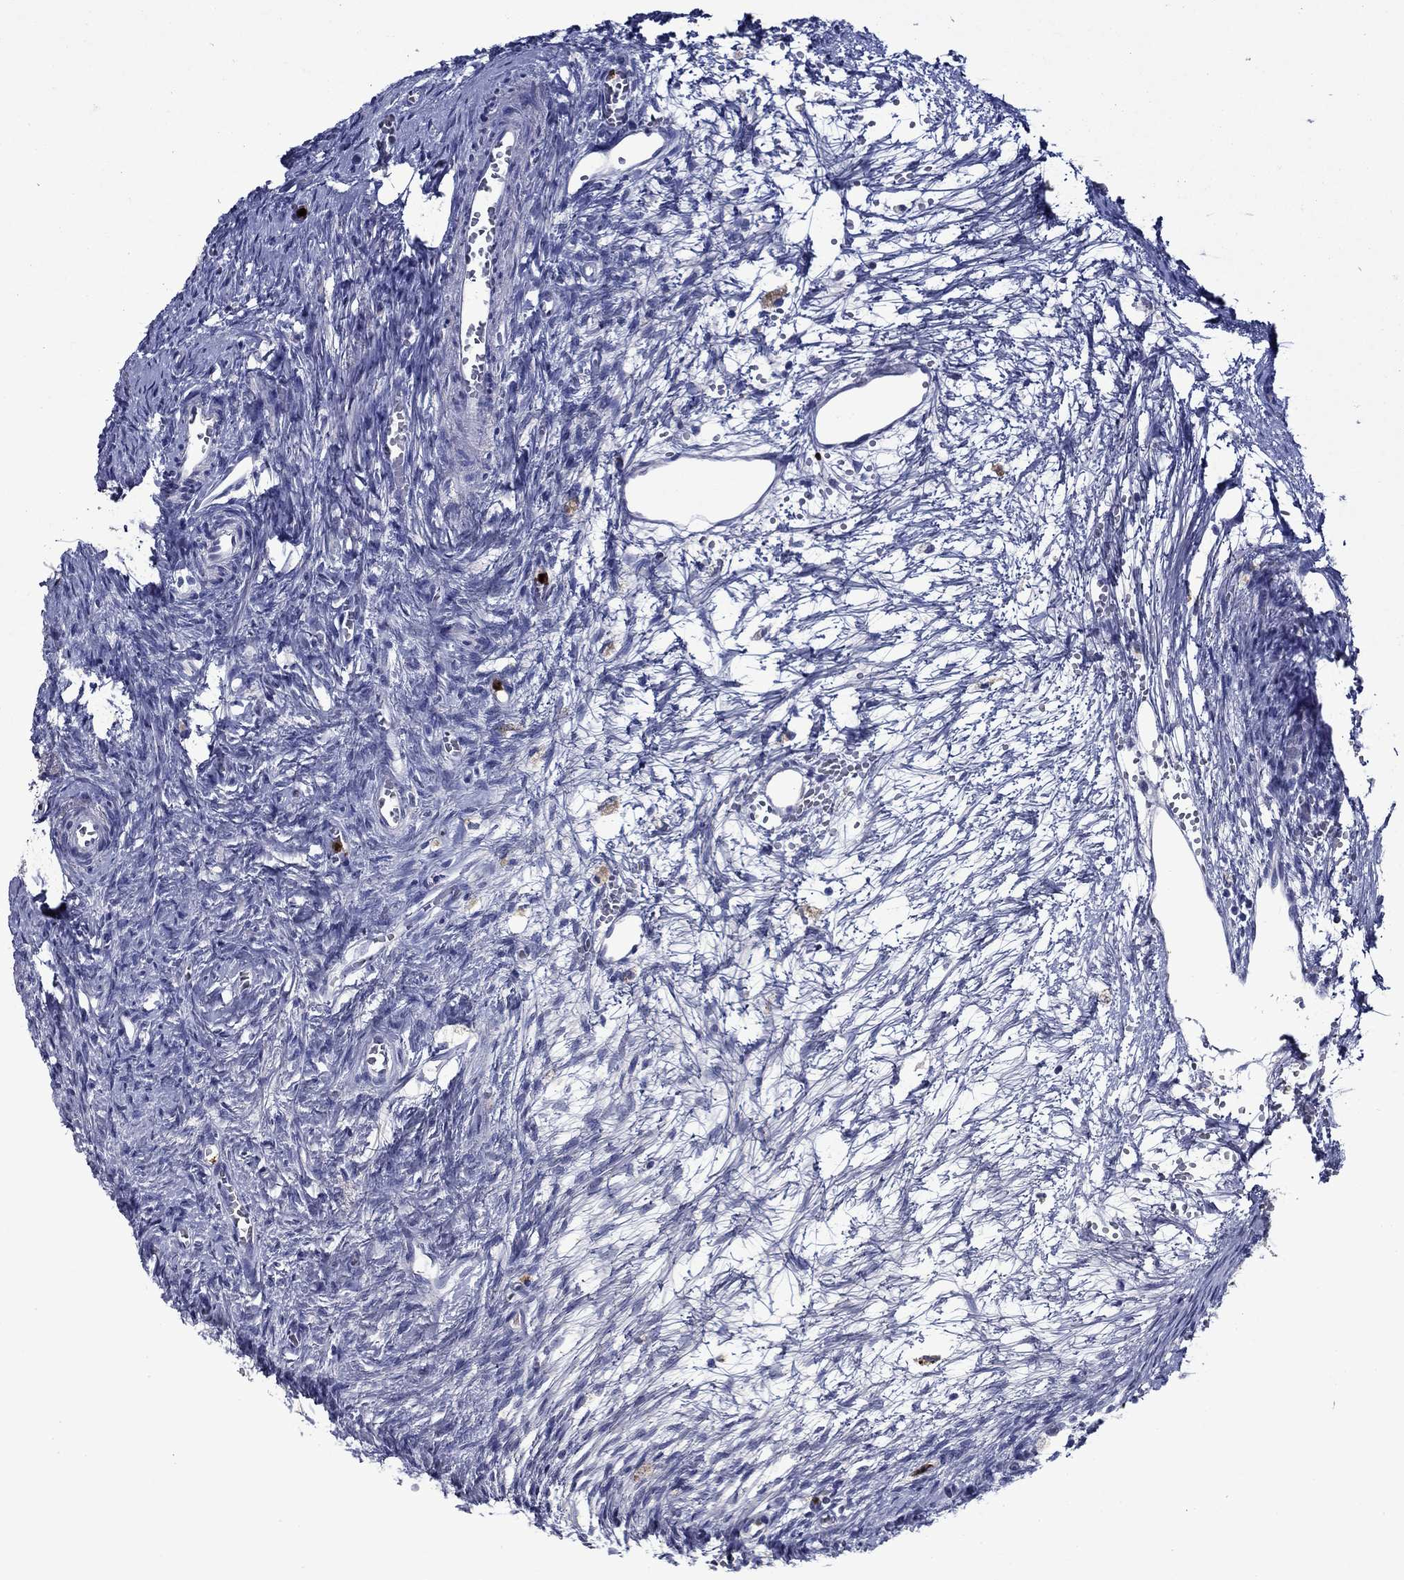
{"staining": {"intensity": "negative", "quantity": "none", "location": "none"}, "tissue": "ovary", "cell_type": "Ovarian stroma cells", "image_type": "normal", "snomed": [{"axis": "morphology", "description": "Normal tissue, NOS"}, {"axis": "topography", "description": "Ovary"}], "caption": "This image is of normal ovary stained with IHC to label a protein in brown with the nuclei are counter-stained blue. There is no staining in ovarian stroma cells.", "gene": "IRF5", "patient": {"sex": "female", "age": 39}}